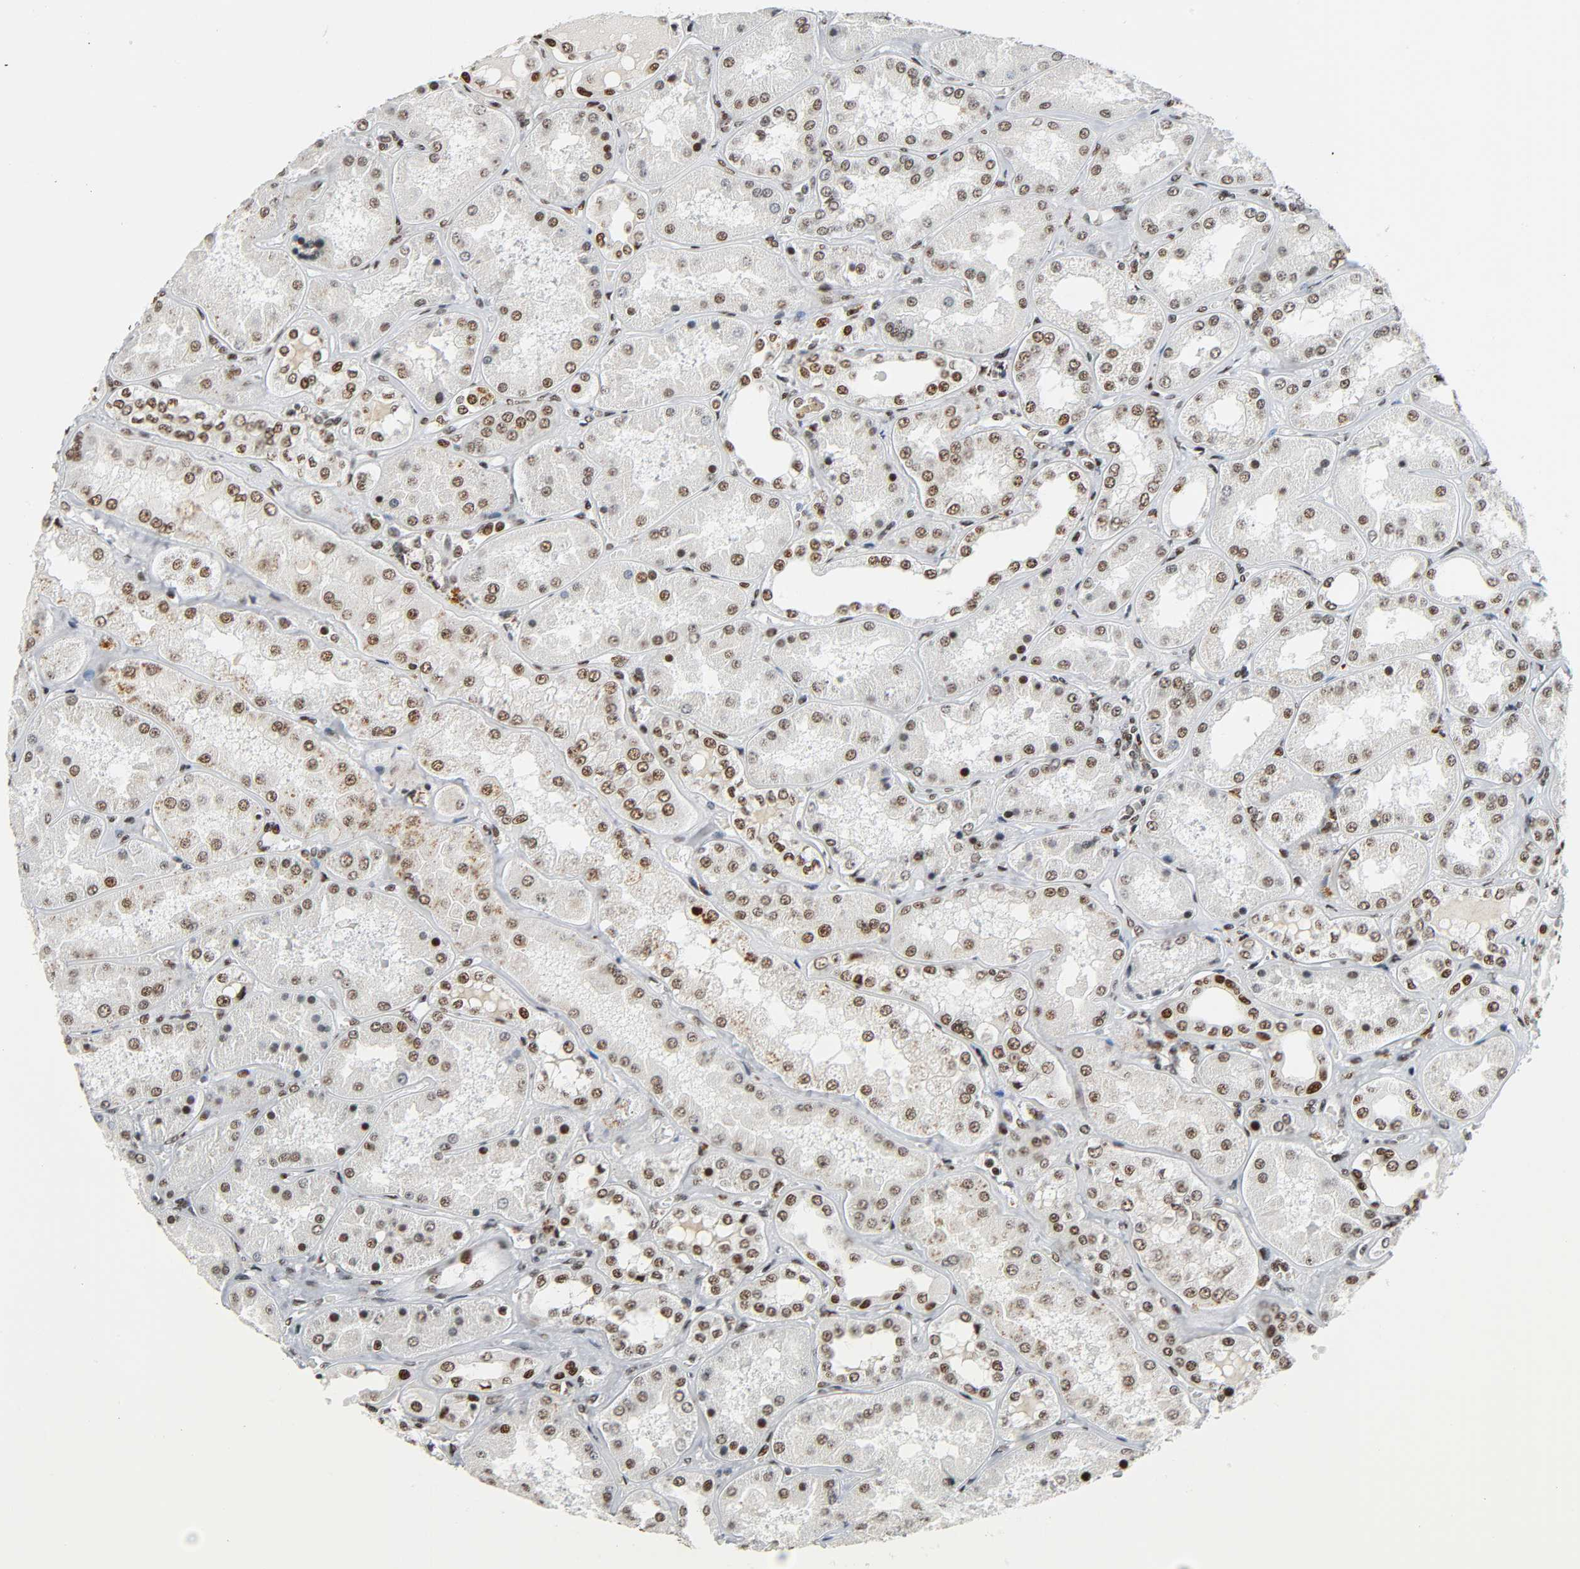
{"staining": {"intensity": "strong", "quantity": ">75%", "location": "nuclear"}, "tissue": "kidney", "cell_type": "Cells in glomeruli", "image_type": "normal", "snomed": [{"axis": "morphology", "description": "Normal tissue, NOS"}, {"axis": "topography", "description": "Kidney"}], "caption": "Immunohistochemistry (IHC) image of benign kidney: kidney stained using immunohistochemistry demonstrates high levels of strong protein expression localized specifically in the nuclear of cells in glomeruli, appearing as a nuclear brown color.", "gene": "CDK9", "patient": {"sex": "female", "age": 56}}